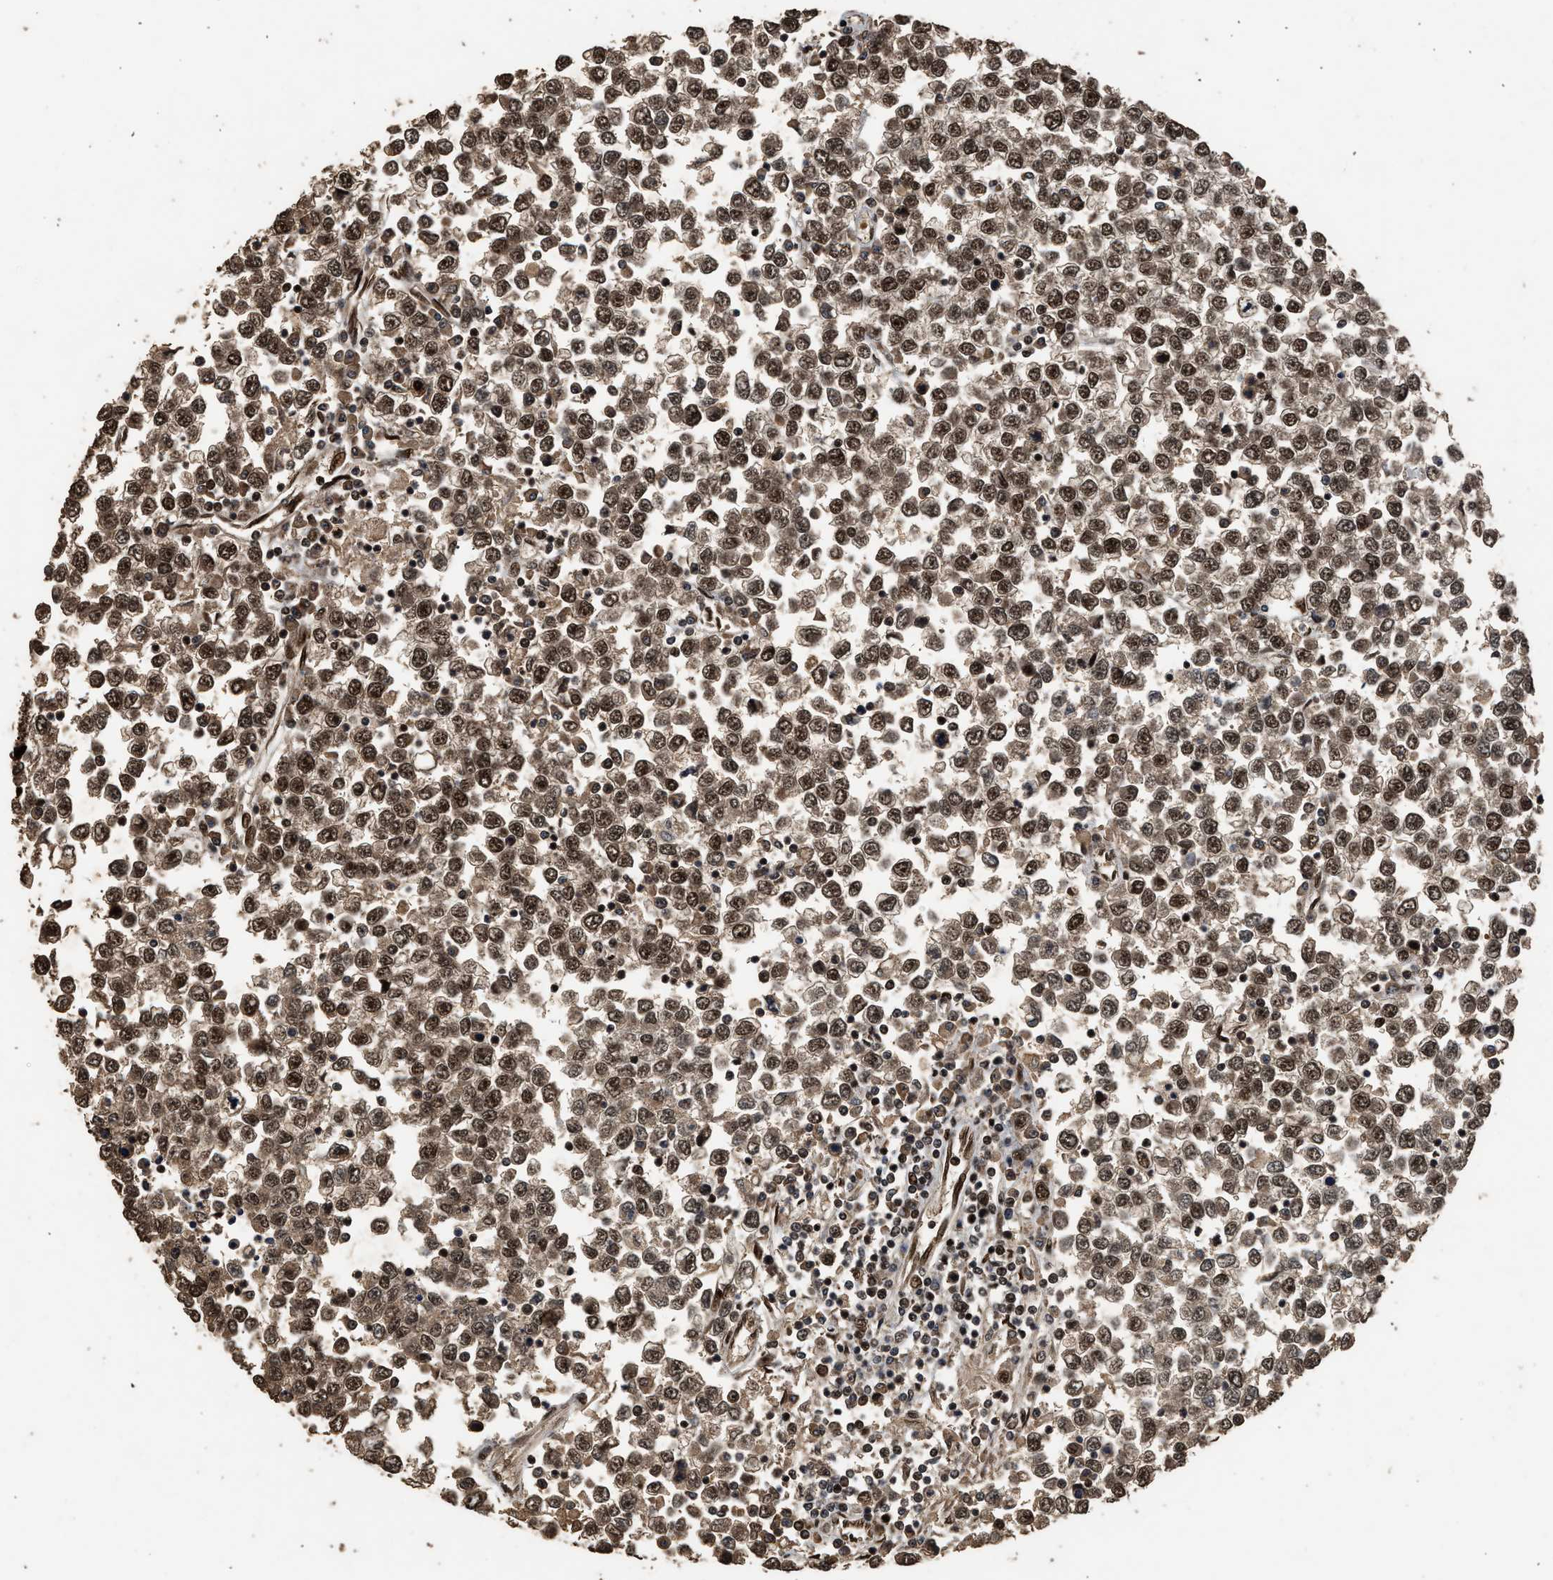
{"staining": {"intensity": "strong", "quantity": ">75%", "location": "nuclear"}, "tissue": "testis cancer", "cell_type": "Tumor cells", "image_type": "cancer", "snomed": [{"axis": "morphology", "description": "Seminoma, NOS"}, {"axis": "topography", "description": "Testis"}], "caption": "IHC of human testis cancer reveals high levels of strong nuclear staining in approximately >75% of tumor cells.", "gene": "PPP4R3B", "patient": {"sex": "male", "age": 65}}